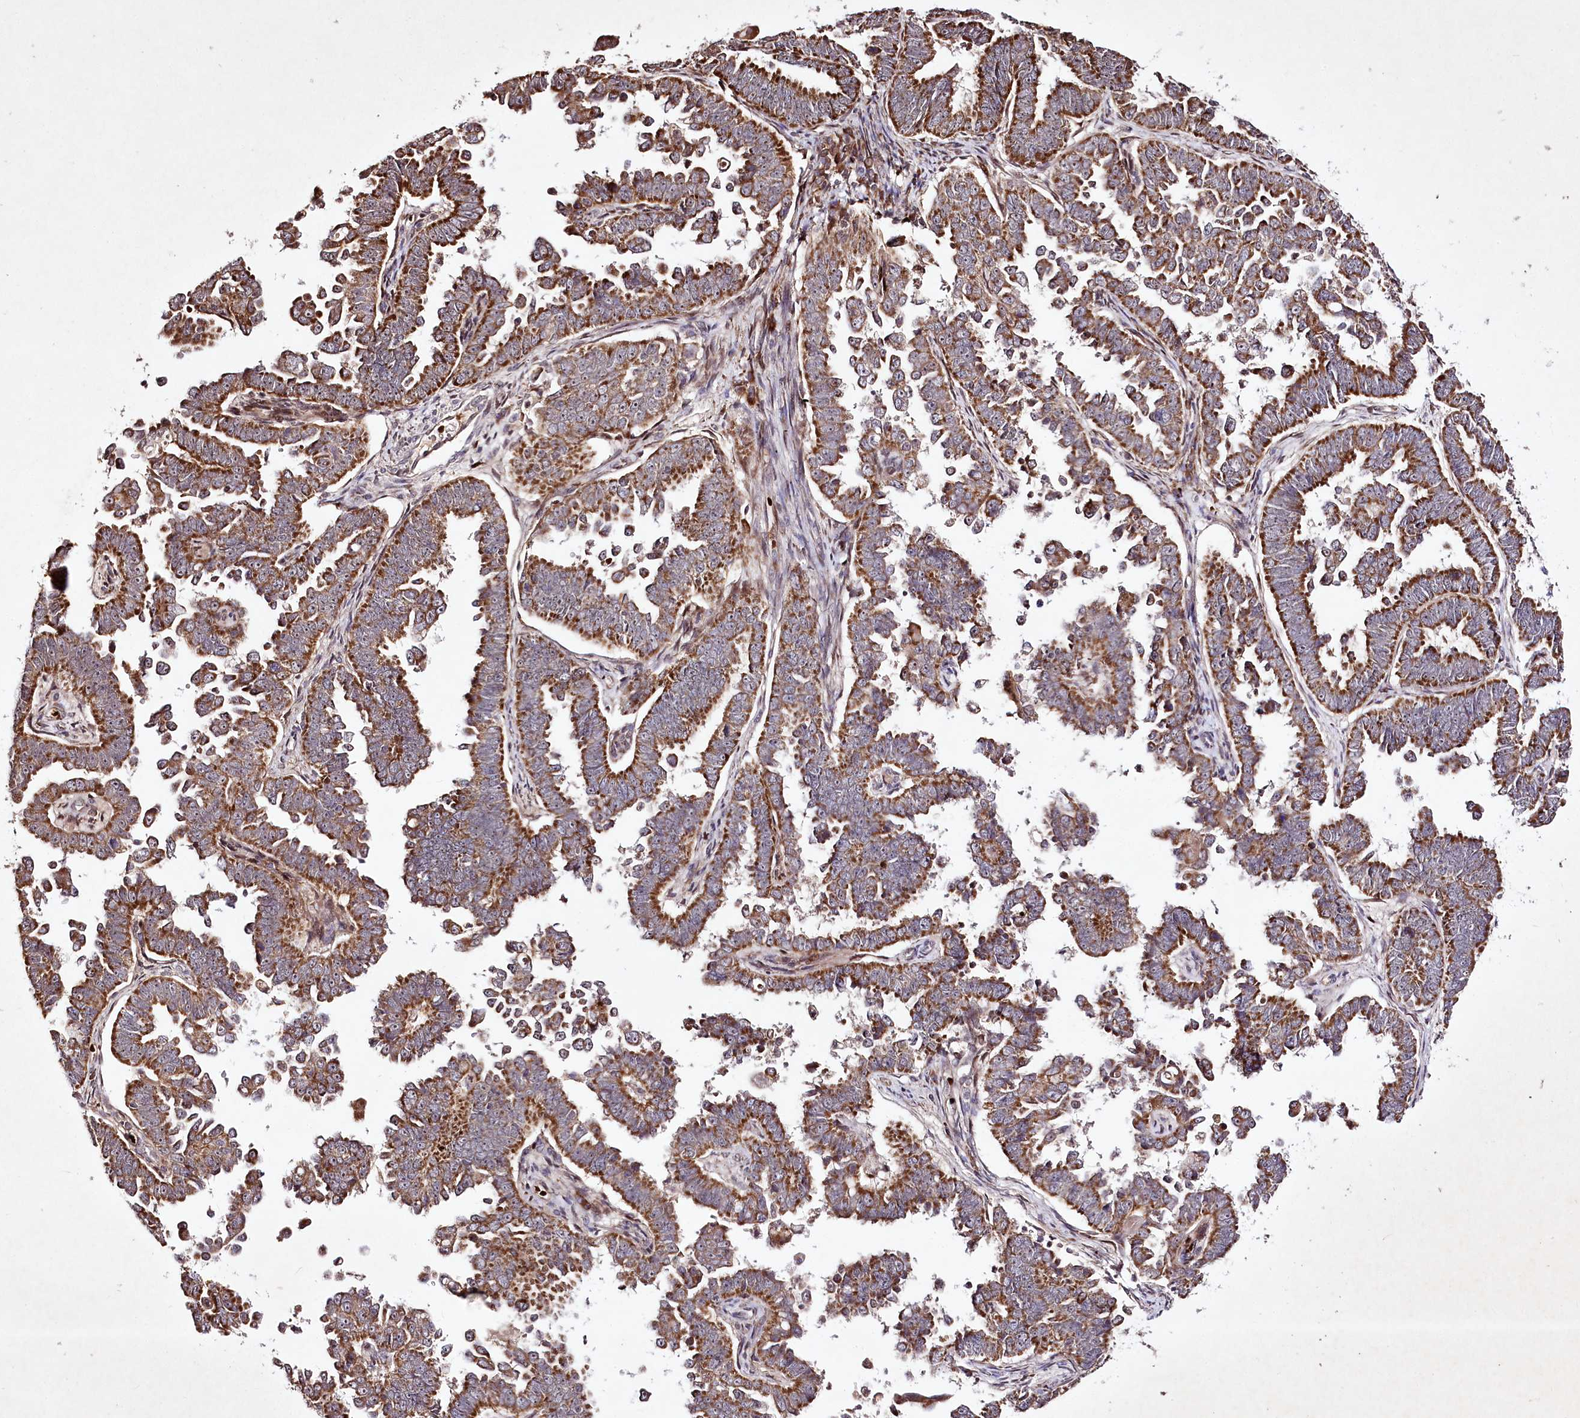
{"staining": {"intensity": "moderate", "quantity": ">75%", "location": "cytoplasmic/membranous"}, "tissue": "endometrial cancer", "cell_type": "Tumor cells", "image_type": "cancer", "snomed": [{"axis": "morphology", "description": "Adenocarcinoma, NOS"}, {"axis": "topography", "description": "Endometrium"}], "caption": "Brown immunohistochemical staining in human endometrial adenocarcinoma shows moderate cytoplasmic/membranous expression in approximately >75% of tumor cells.", "gene": "DMP1", "patient": {"sex": "female", "age": 75}}